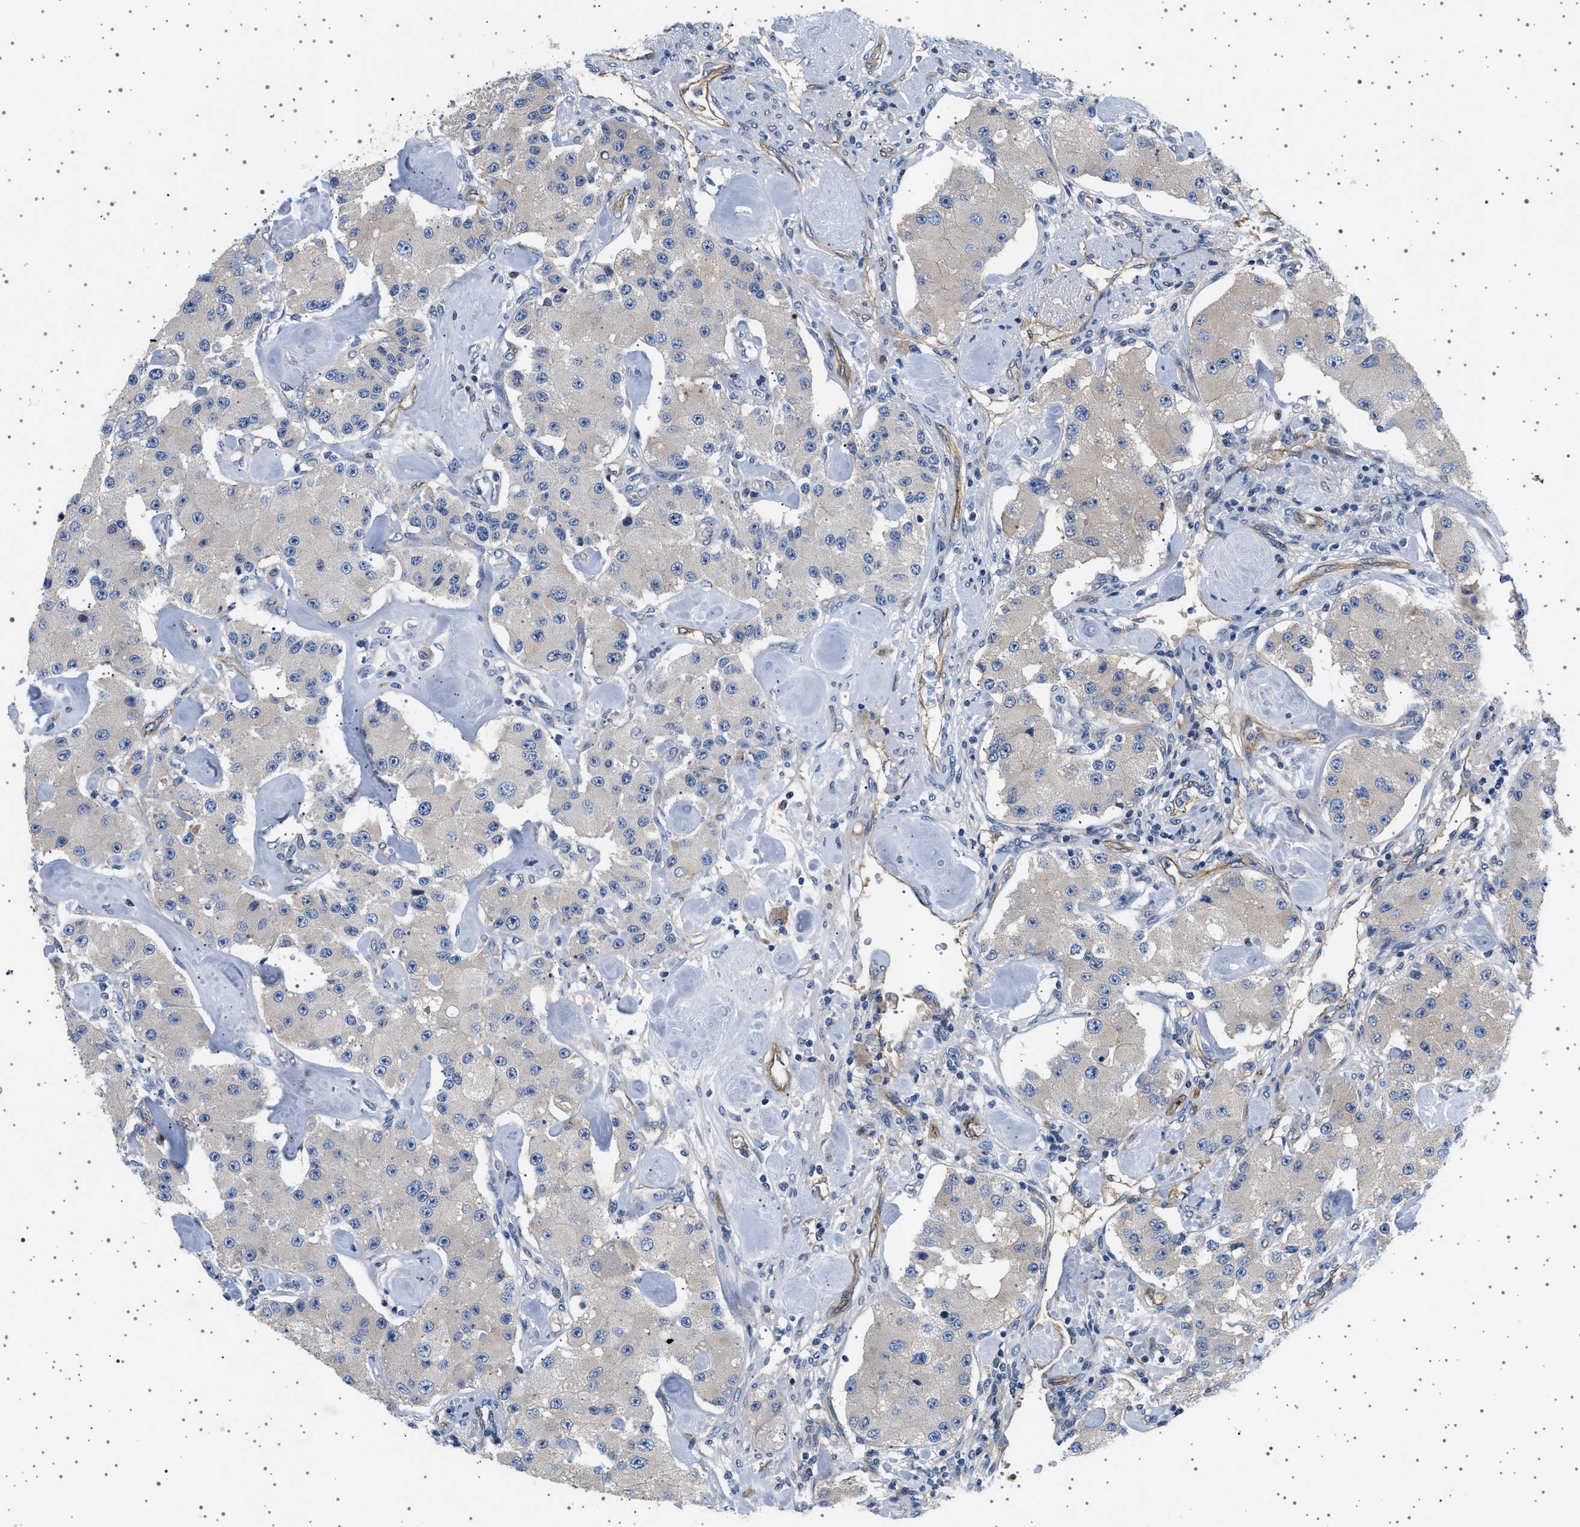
{"staining": {"intensity": "weak", "quantity": "25%-75%", "location": "cytoplasmic/membranous"}, "tissue": "carcinoid", "cell_type": "Tumor cells", "image_type": "cancer", "snomed": [{"axis": "morphology", "description": "Carcinoid, malignant, NOS"}, {"axis": "topography", "description": "Pancreas"}], "caption": "Immunohistochemical staining of human carcinoid (malignant) displays low levels of weak cytoplasmic/membranous expression in approximately 25%-75% of tumor cells. The staining is performed using DAB brown chromogen to label protein expression. The nuclei are counter-stained blue using hematoxylin.", "gene": "PLPP6", "patient": {"sex": "male", "age": 41}}